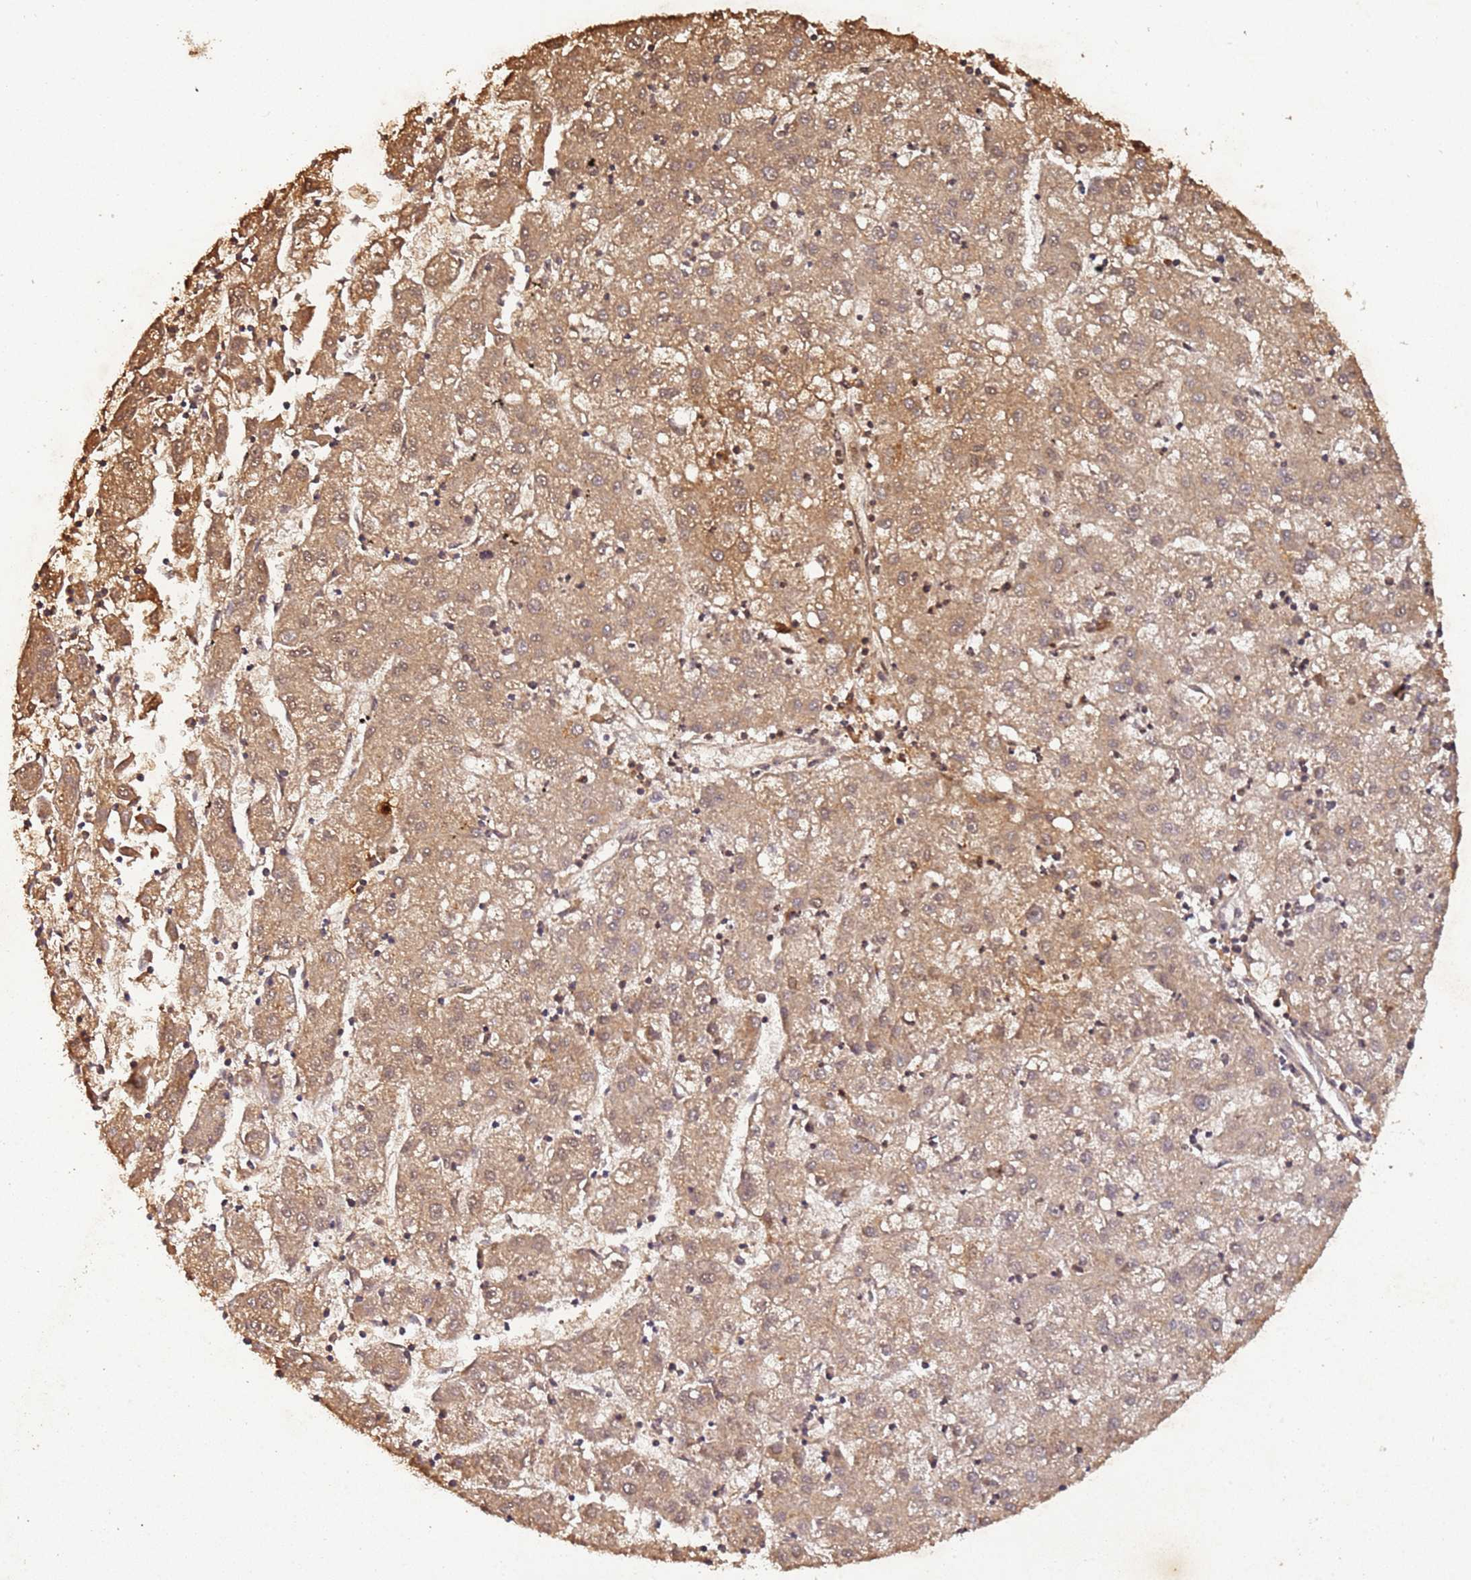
{"staining": {"intensity": "moderate", "quantity": ">75%", "location": "cytoplasmic/membranous,nuclear"}, "tissue": "liver cancer", "cell_type": "Tumor cells", "image_type": "cancer", "snomed": [{"axis": "morphology", "description": "Carcinoma, Hepatocellular, NOS"}, {"axis": "topography", "description": "Liver"}], "caption": "Human liver cancer (hepatocellular carcinoma) stained for a protein (brown) displays moderate cytoplasmic/membranous and nuclear positive staining in approximately >75% of tumor cells.", "gene": "COL1A2", "patient": {"sex": "male", "age": 72}}